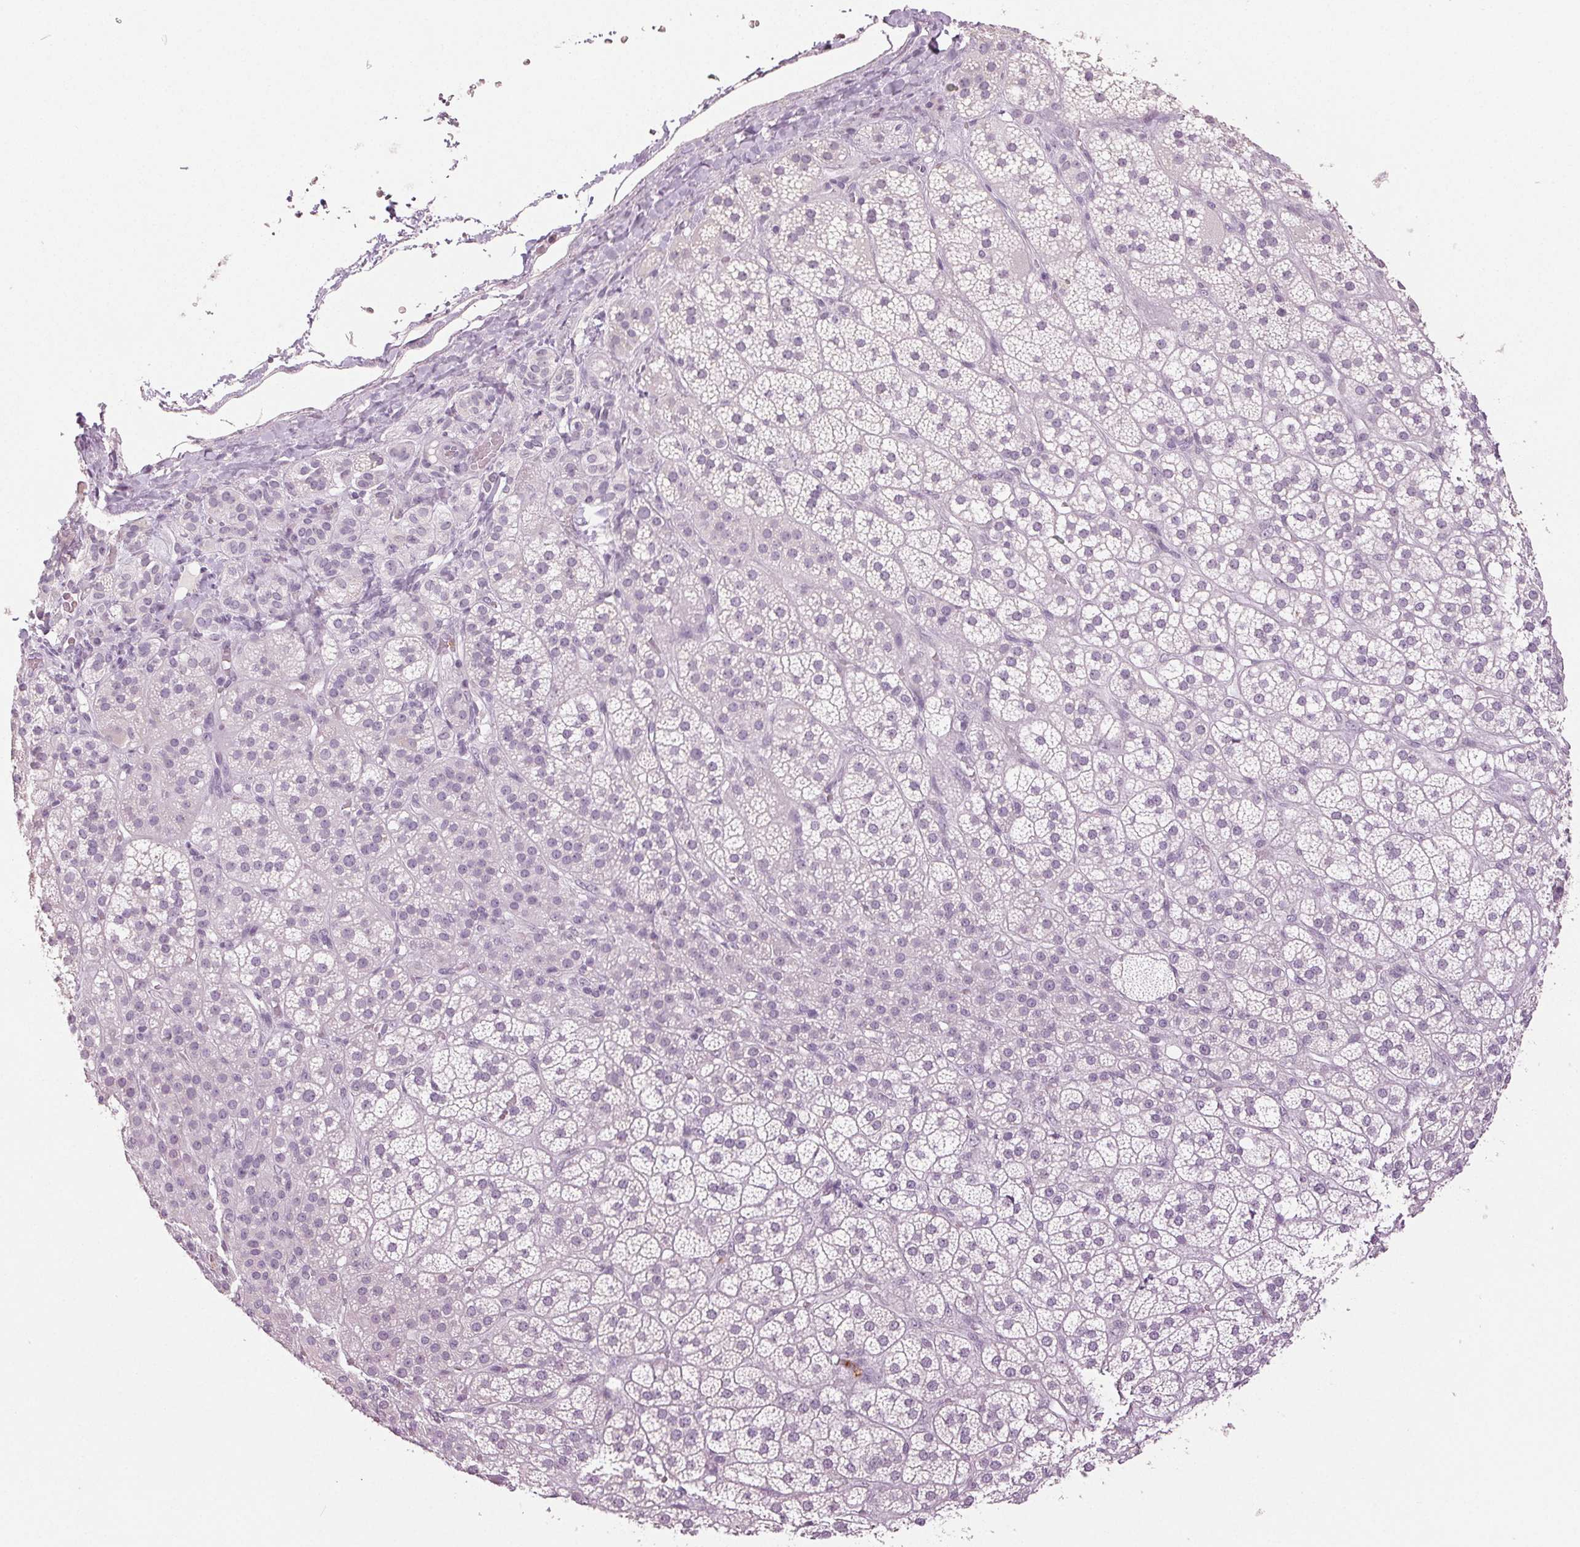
{"staining": {"intensity": "negative", "quantity": "none", "location": "none"}, "tissue": "adrenal gland", "cell_type": "Glandular cells", "image_type": "normal", "snomed": [{"axis": "morphology", "description": "Normal tissue, NOS"}, {"axis": "topography", "description": "Adrenal gland"}], "caption": "IHC micrograph of normal adrenal gland: human adrenal gland stained with DAB displays no significant protein expression in glandular cells. Brightfield microscopy of immunohistochemistry stained with DAB (3,3'-diaminobenzidine) (brown) and hematoxylin (blue), captured at high magnification.", "gene": "LTF", "patient": {"sex": "female", "age": 60}}